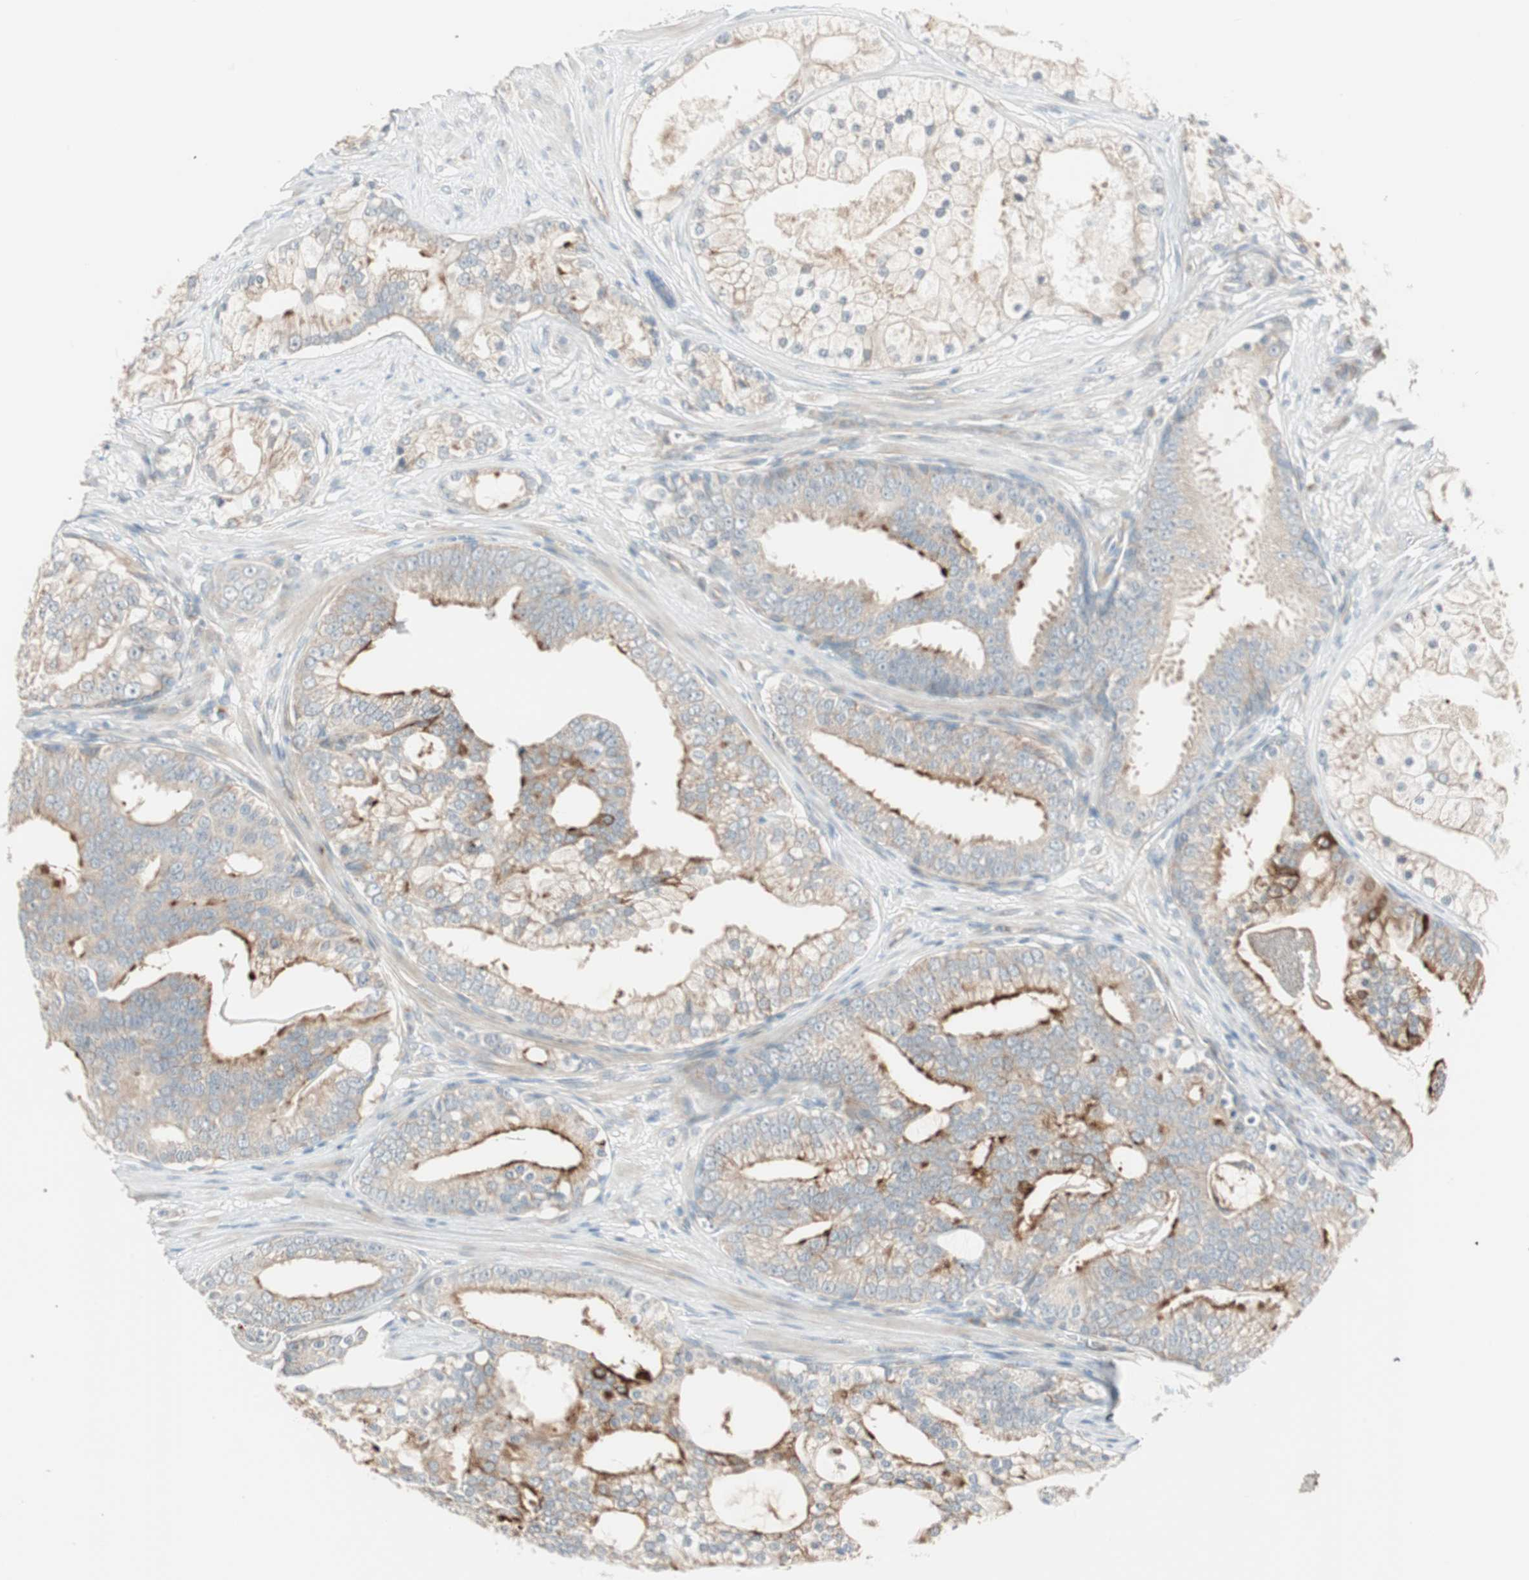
{"staining": {"intensity": "weak", "quantity": ">75%", "location": "cytoplasmic/membranous"}, "tissue": "prostate cancer", "cell_type": "Tumor cells", "image_type": "cancer", "snomed": [{"axis": "morphology", "description": "Adenocarcinoma, Low grade"}, {"axis": "topography", "description": "Prostate"}], "caption": "Approximately >75% of tumor cells in low-grade adenocarcinoma (prostate) reveal weak cytoplasmic/membranous protein positivity as visualized by brown immunohistochemical staining.", "gene": "CGRRF1", "patient": {"sex": "male", "age": 58}}